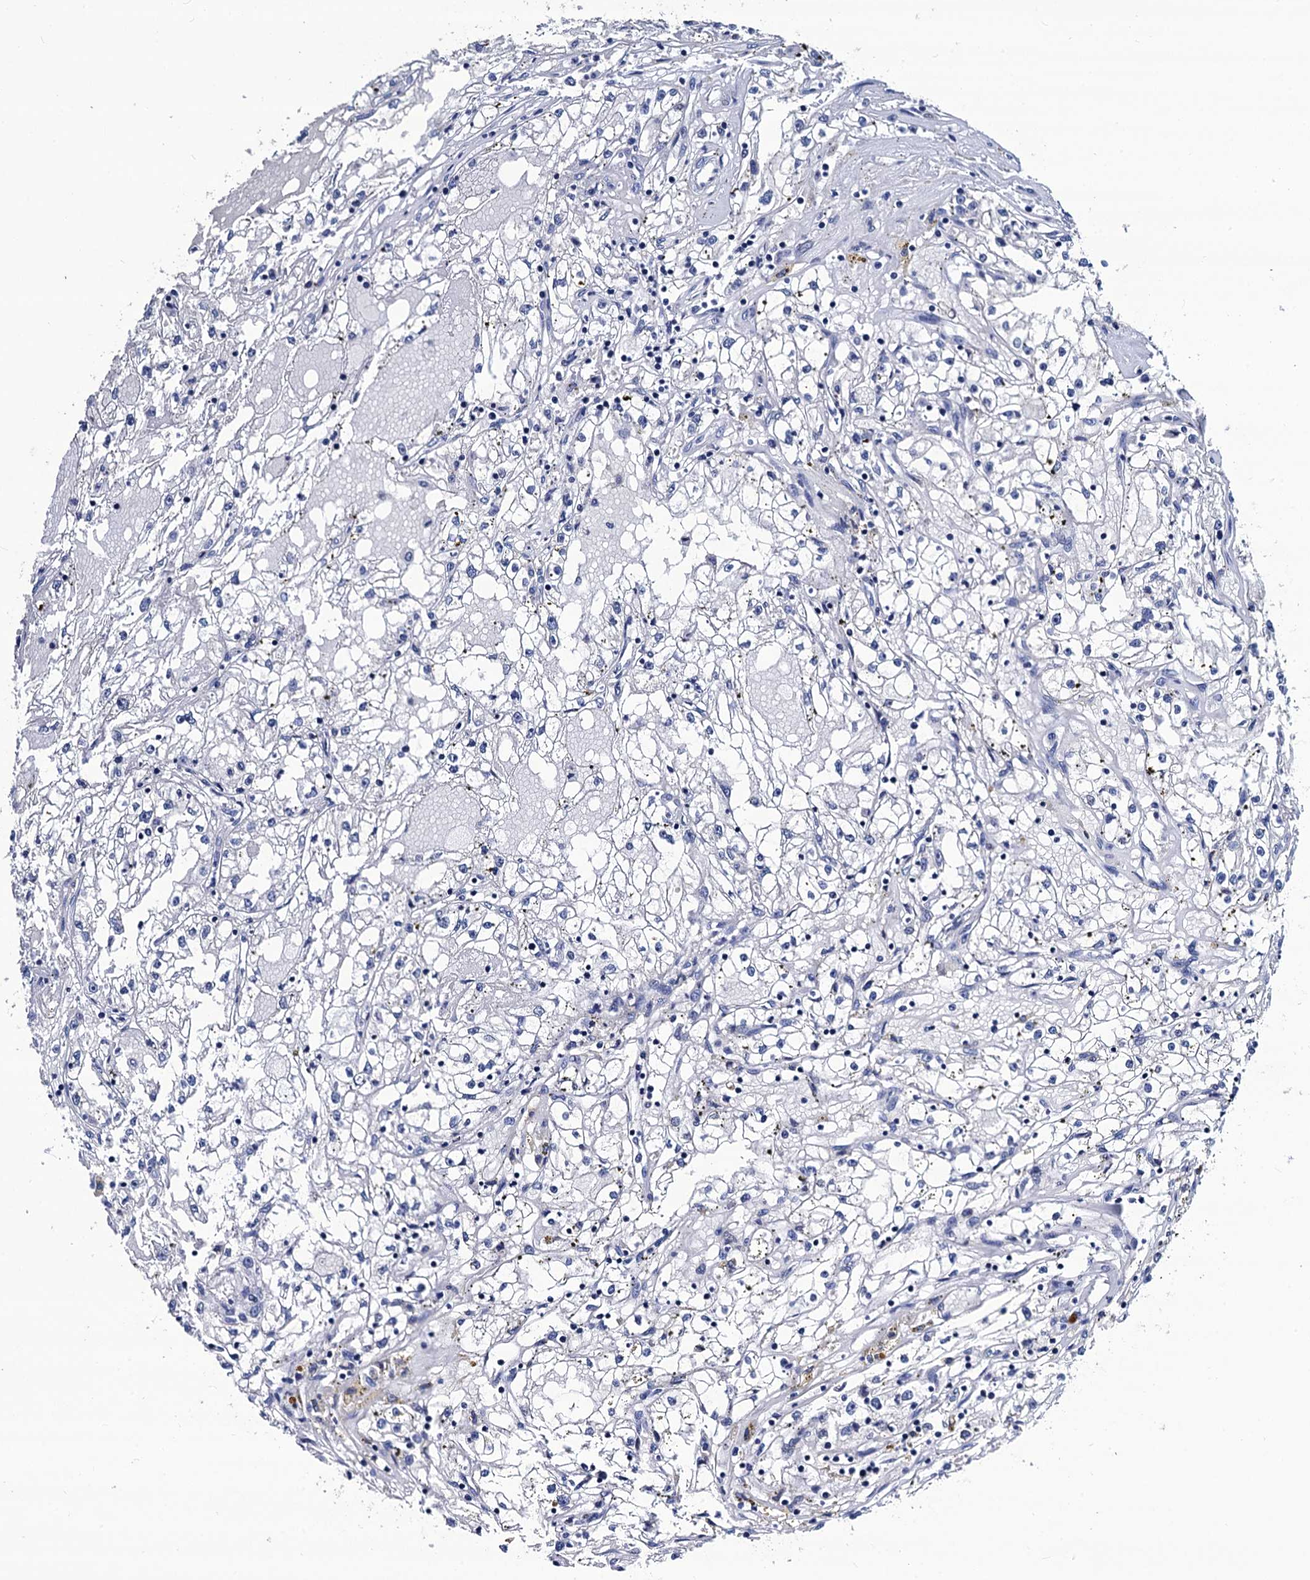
{"staining": {"intensity": "negative", "quantity": "none", "location": "none"}, "tissue": "renal cancer", "cell_type": "Tumor cells", "image_type": "cancer", "snomed": [{"axis": "morphology", "description": "Adenocarcinoma, NOS"}, {"axis": "topography", "description": "Kidney"}], "caption": "DAB immunohistochemical staining of renal adenocarcinoma exhibits no significant expression in tumor cells.", "gene": "LRRC30", "patient": {"sex": "male", "age": 56}}